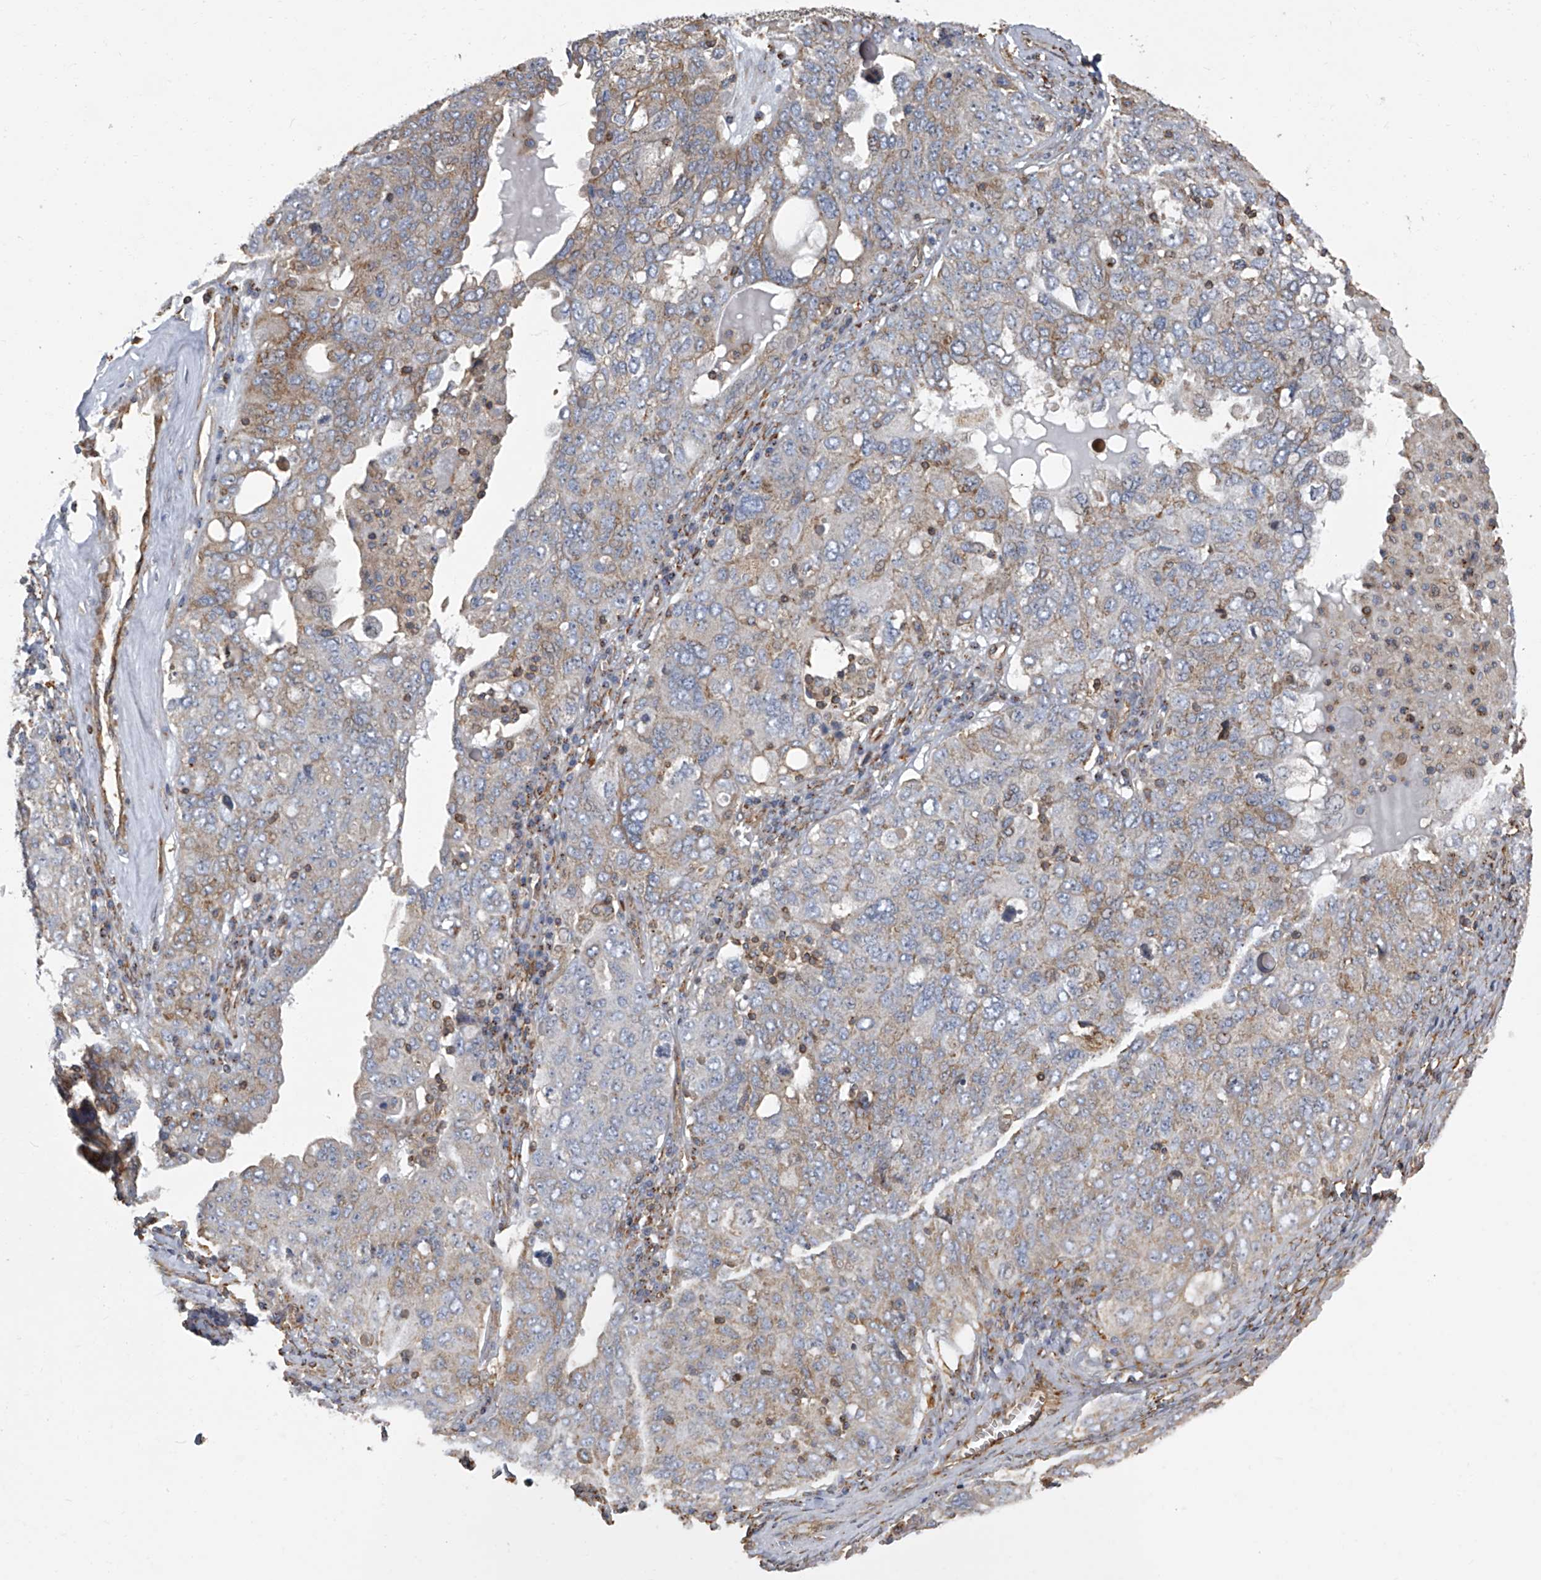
{"staining": {"intensity": "weak", "quantity": "25%-75%", "location": "cytoplasmic/membranous"}, "tissue": "ovarian cancer", "cell_type": "Tumor cells", "image_type": "cancer", "snomed": [{"axis": "morphology", "description": "Carcinoma, endometroid"}, {"axis": "topography", "description": "Ovary"}], "caption": "Ovarian cancer stained with a protein marker demonstrates weak staining in tumor cells.", "gene": "SEPTIN7", "patient": {"sex": "female", "age": 62}}